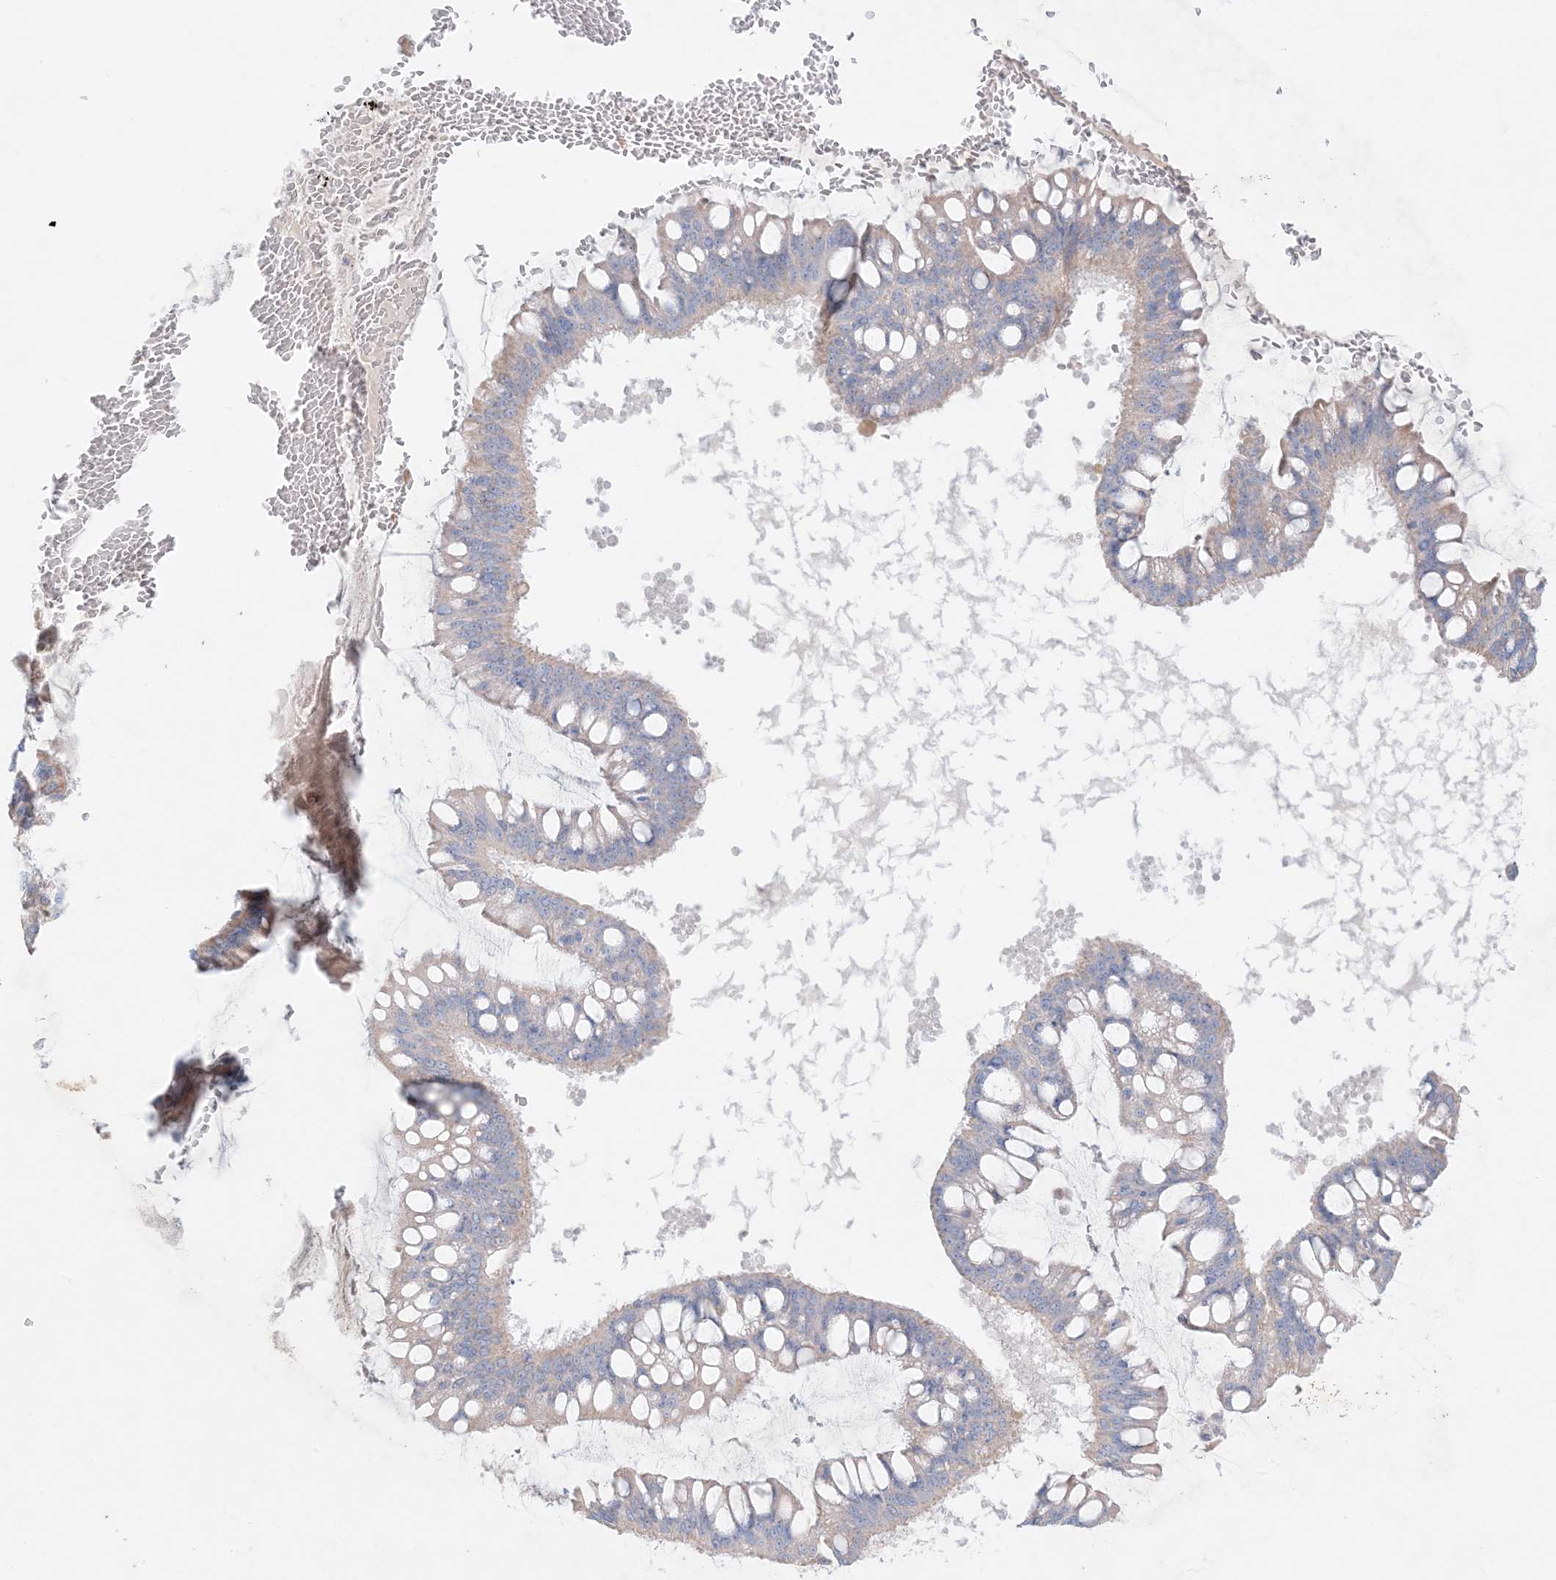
{"staining": {"intensity": "weak", "quantity": "25%-75%", "location": "cytoplasmic/membranous"}, "tissue": "ovarian cancer", "cell_type": "Tumor cells", "image_type": "cancer", "snomed": [{"axis": "morphology", "description": "Cystadenocarcinoma, mucinous, NOS"}, {"axis": "topography", "description": "Ovary"}], "caption": "Approximately 25%-75% of tumor cells in human mucinous cystadenocarcinoma (ovarian) show weak cytoplasmic/membranous protein positivity as visualized by brown immunohistochemical staining.", "gene": "KCTD6", "patient": {"sex": "female", "age": 73}}